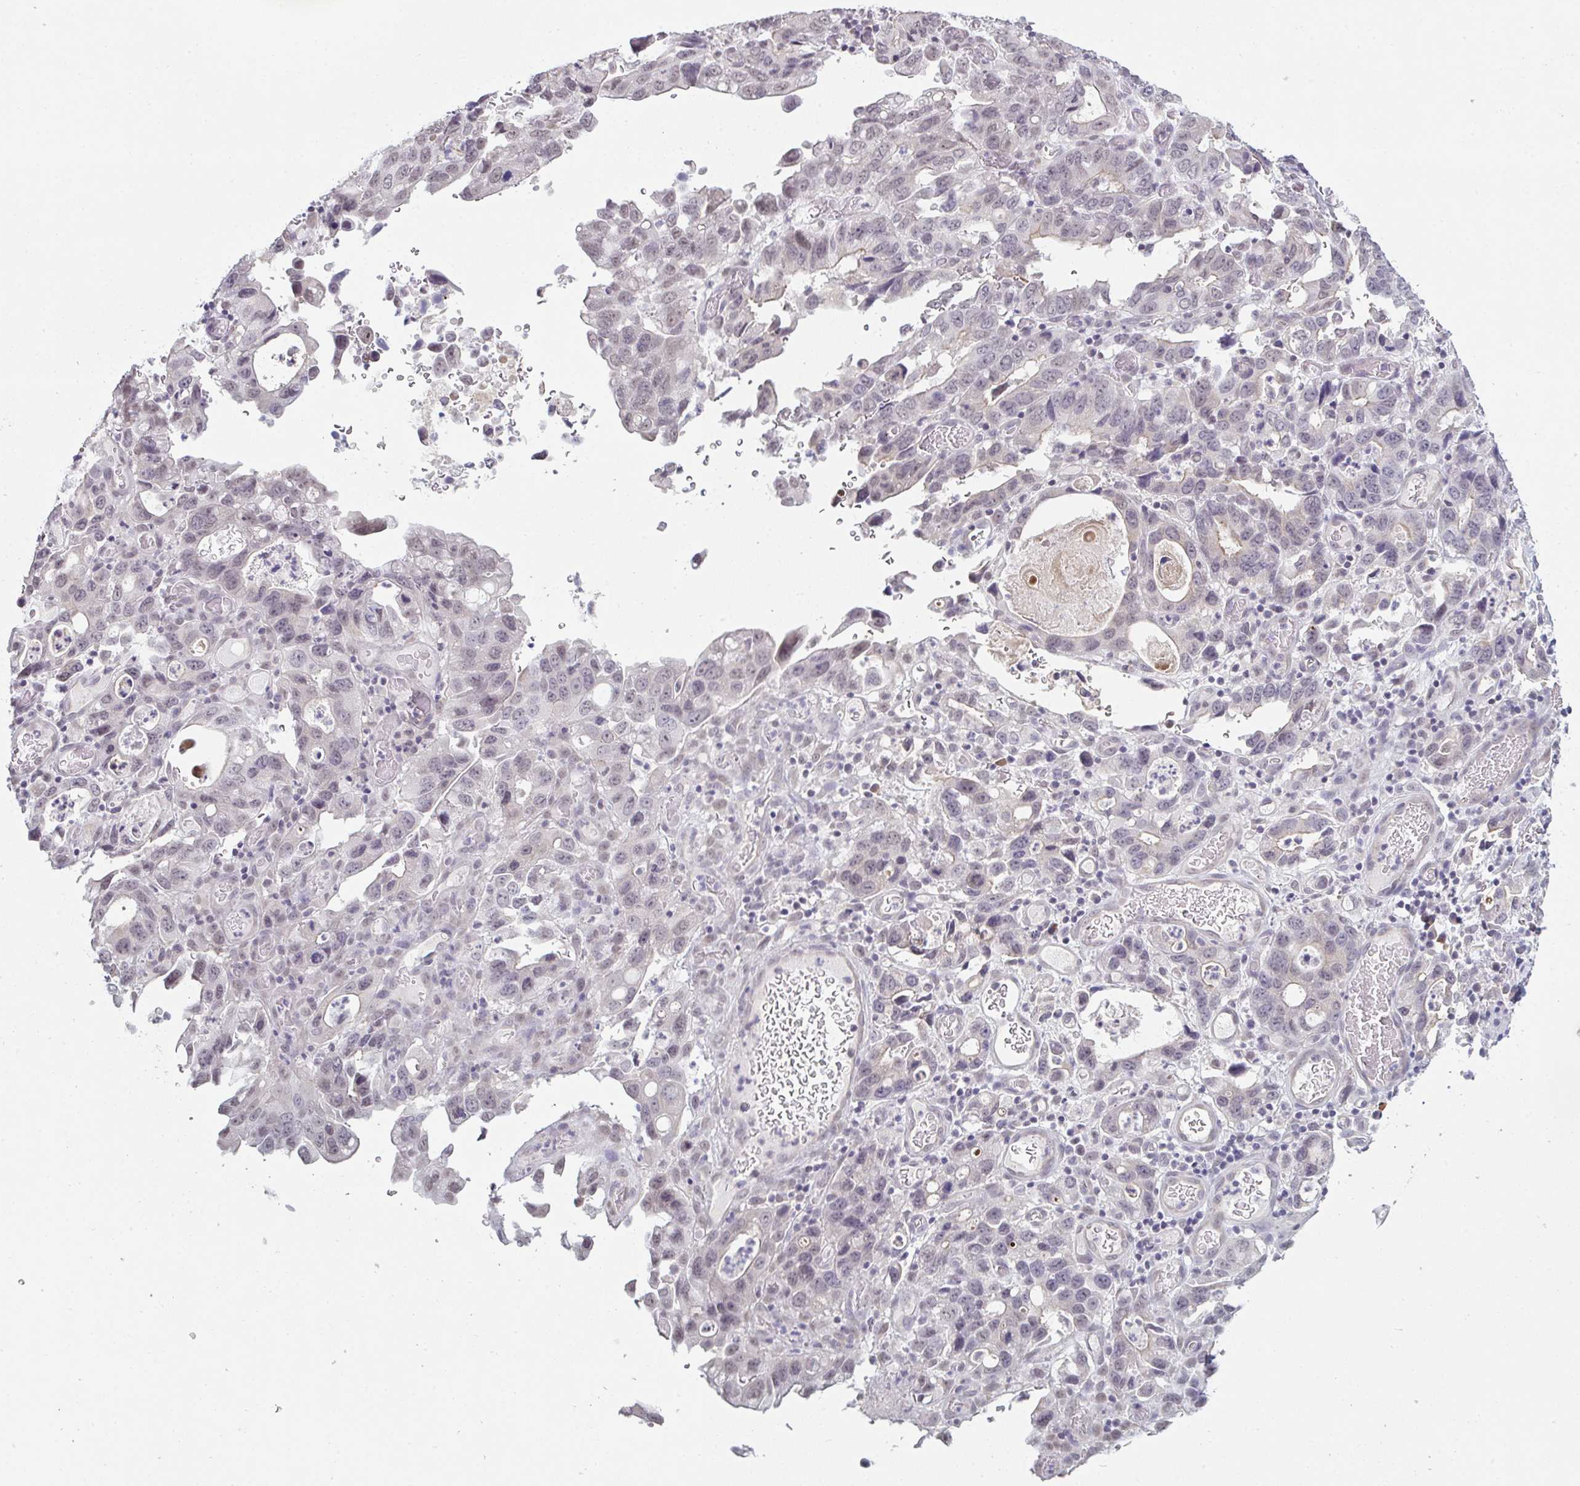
{"staining": {"intensity": "negative", "quantity": "none", "location": "none"}, "tissue": "stomach cancer", "cell_type": "Tumor cells", "image_type": "cancer", "snomed": [{"axis": "morphology", "description": "Adenocarcinoma, NOS"}, {"axis": "topography", "description": "Stomach, upper"}], "caption": "The micrograph displays no significant positivity in tumor cells of stomach cancer (adenocarcinoma).", "gene": "ZNF214", "patient": {"sex": "male", "age": 74}}